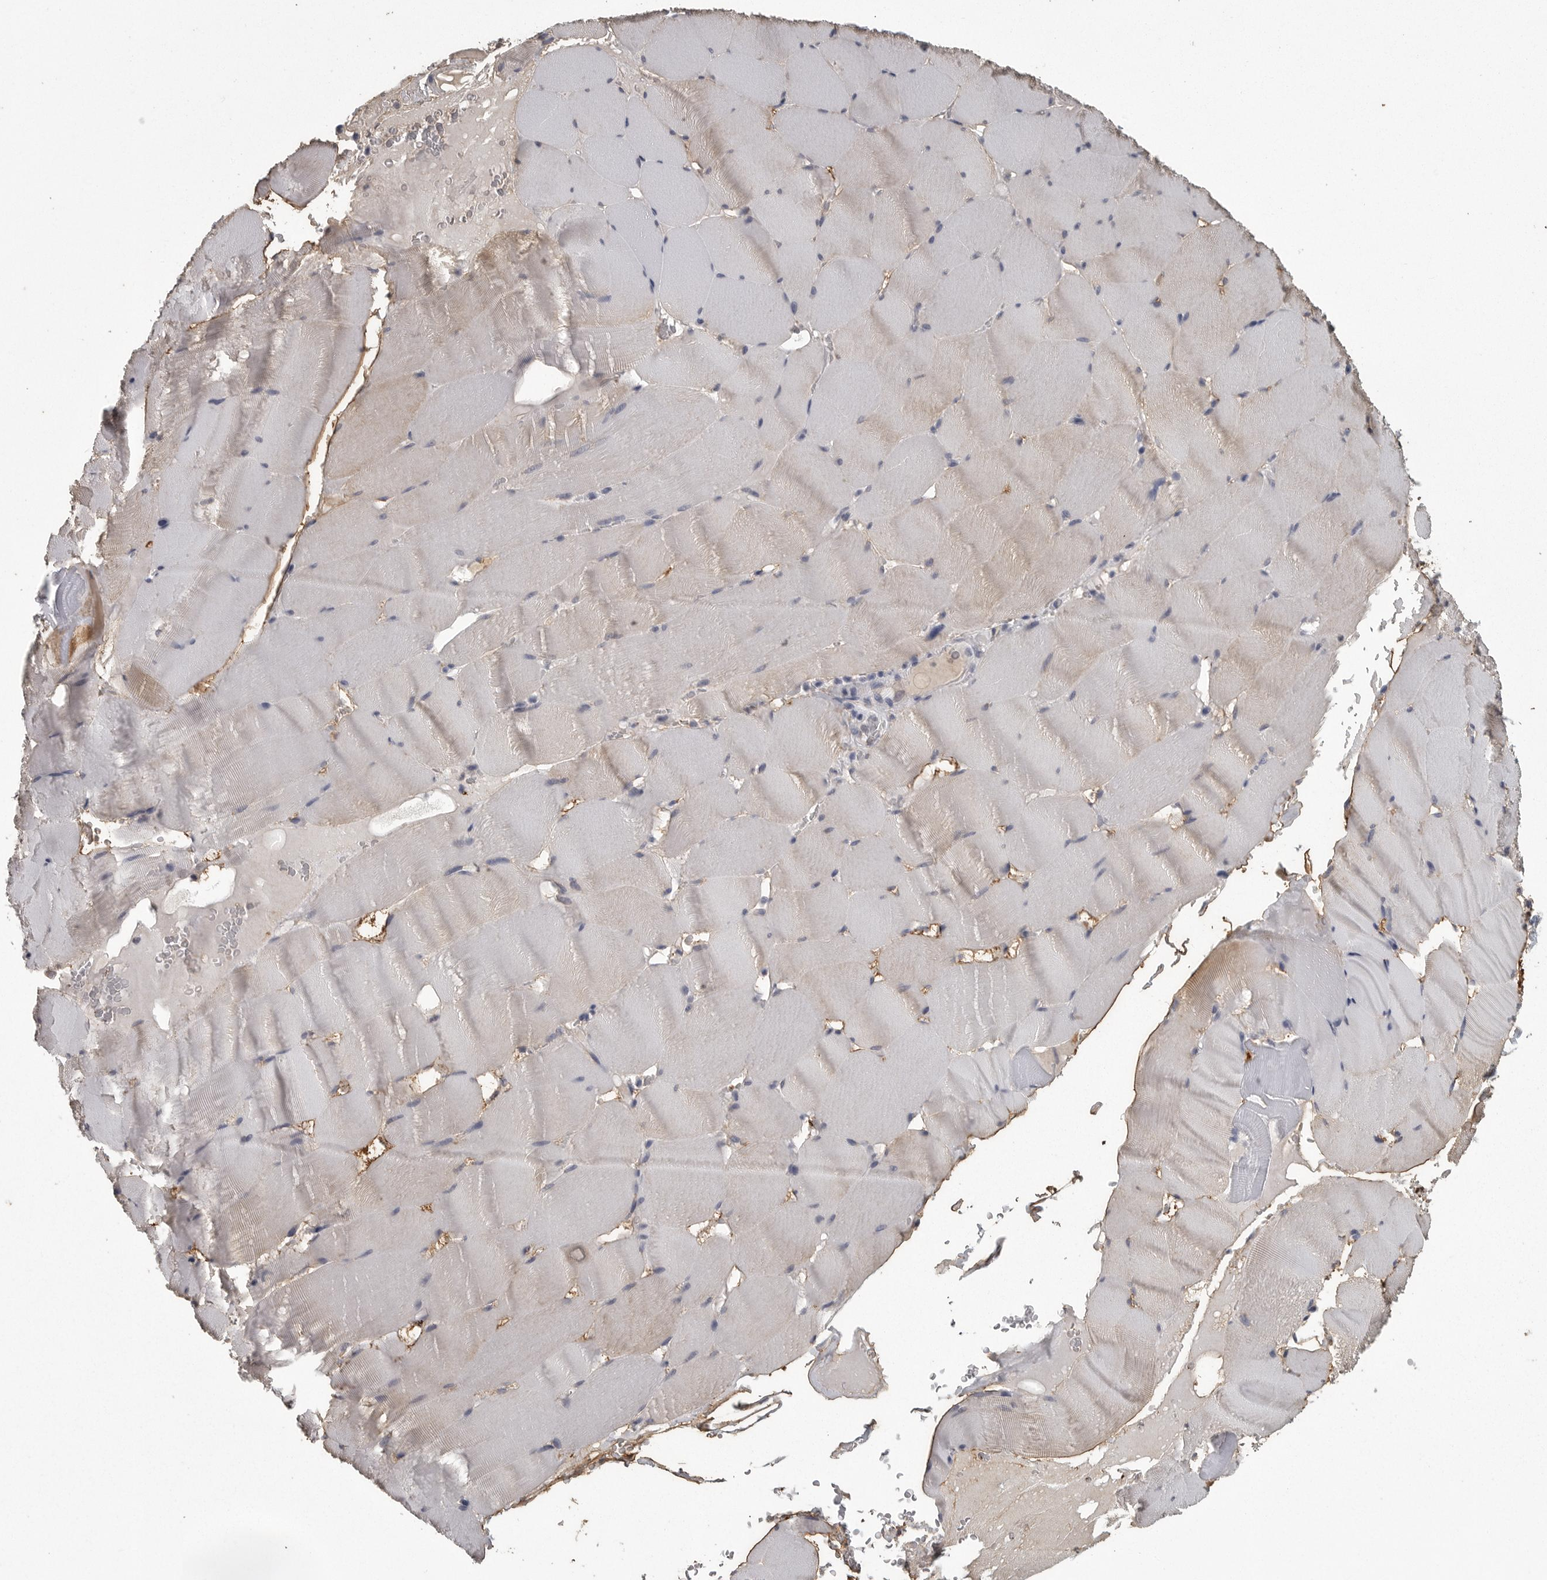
{"staining": {"intensity": "negative", "quantity": "none", "location": "none"}, "tissue": "skeletal muscle", "cell_type": "Myocytes", "image_type": "normal", "snomed": [{"axis": "morphology", "description": "Normal tissue, NOS"}, {"axis": "topography", "description": "Skeletal muscle"}], "caption": "IHC micrograph of normal skeletal muscle stained for a protein (brown), which exhibits no staining in myocytes.", "gene": "FRK", "patient": {"sex": "male", "age": 62}}